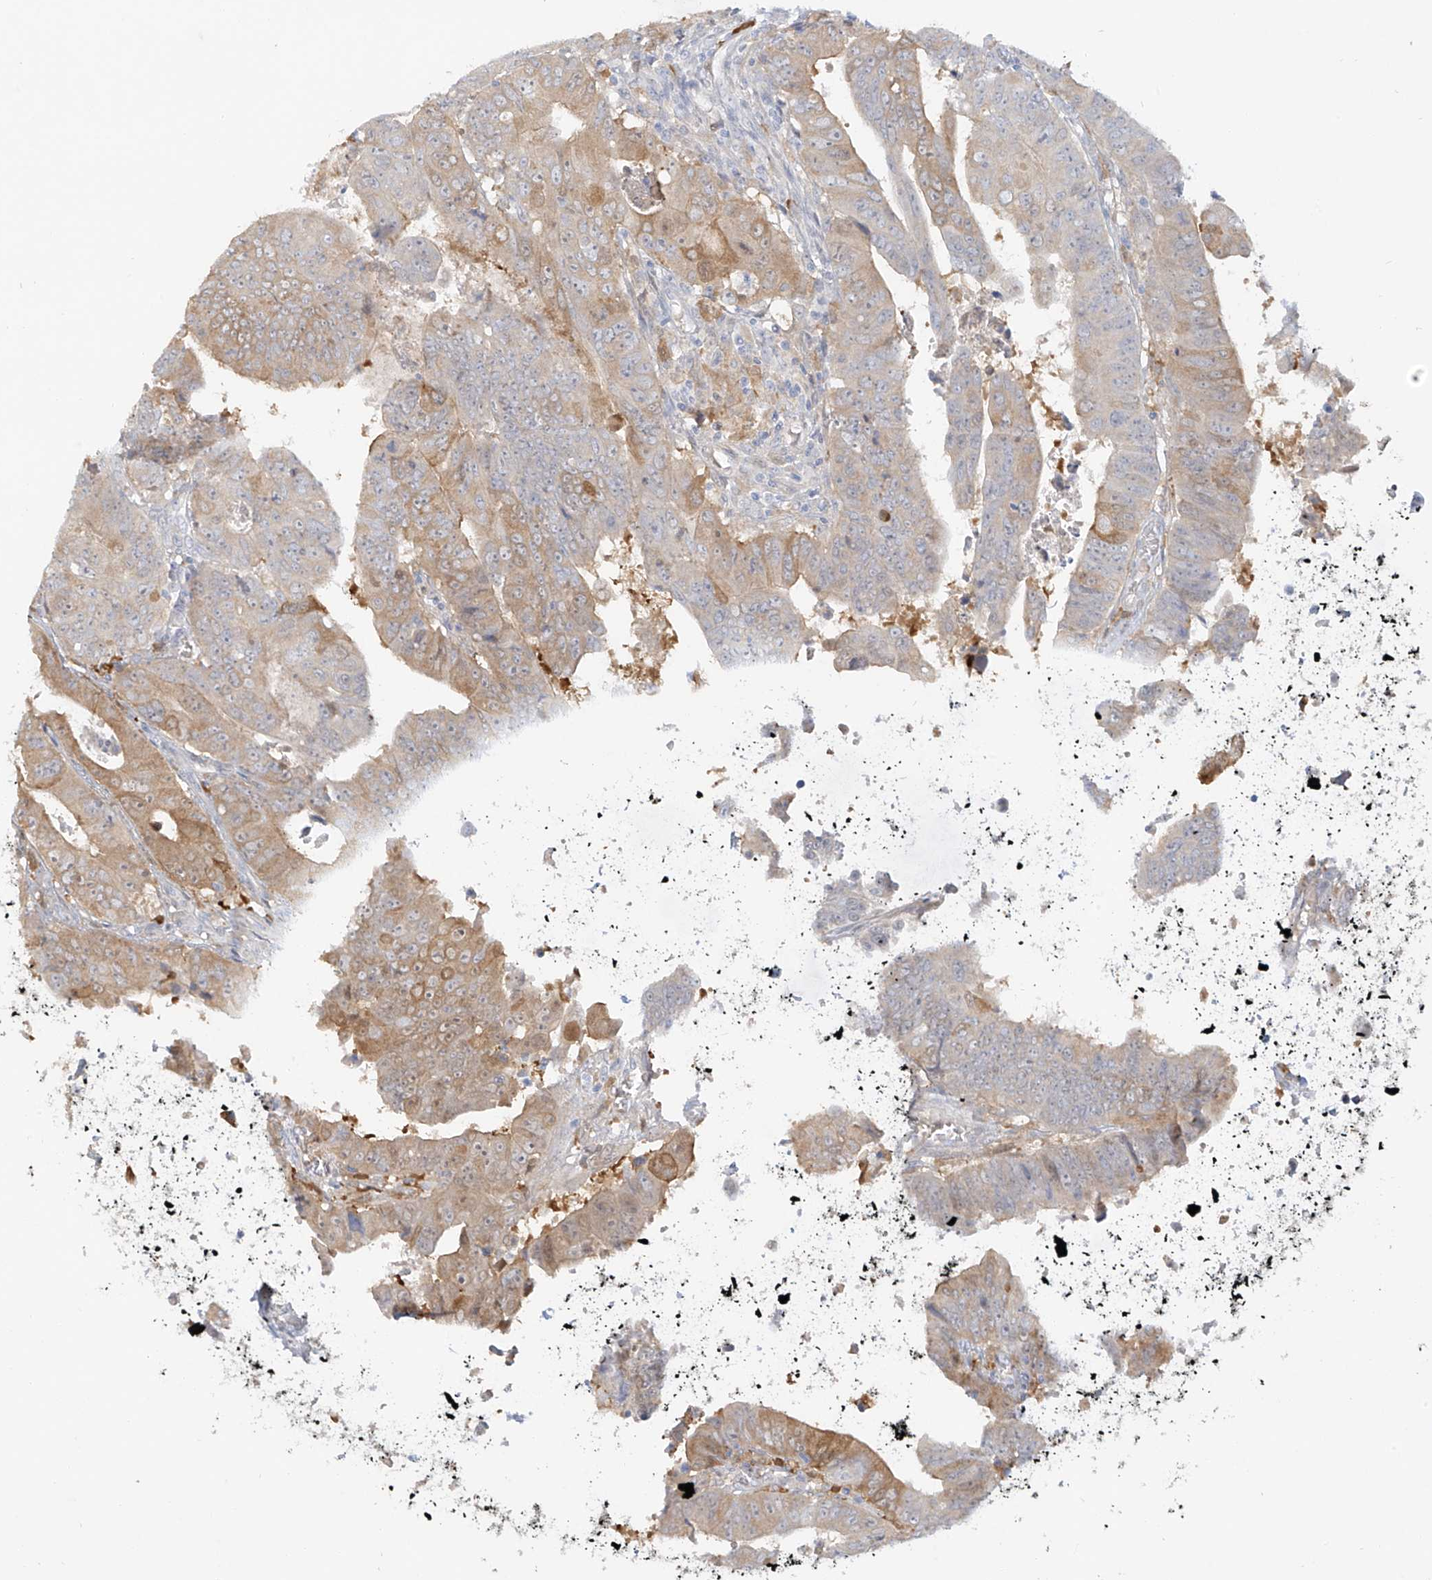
{"staining": {"intensity": "moderate", "quantity": "<25%", "location": "cytoplasmic/membranous"}, "tissue": "colorectal cancer", "cell_type": "Tumor cells", "image_type": "cancer", "snomed": [{"axis": "morphology", "description": "Normal tissue, NOS"}, {"axis": "morphology", "description": "Adenocarcinoma, NOS"}, {"axis": "topography", "description": "Rectum"}], "caption": "A low amount of moderate cytoplasmic/membranous expression is identified in about <25% of tumor cells in colorectal cancer (adenocarcinoma) tissue.", "gene": "UPK1B", "patient": {"sex": "female", "age": 65}}